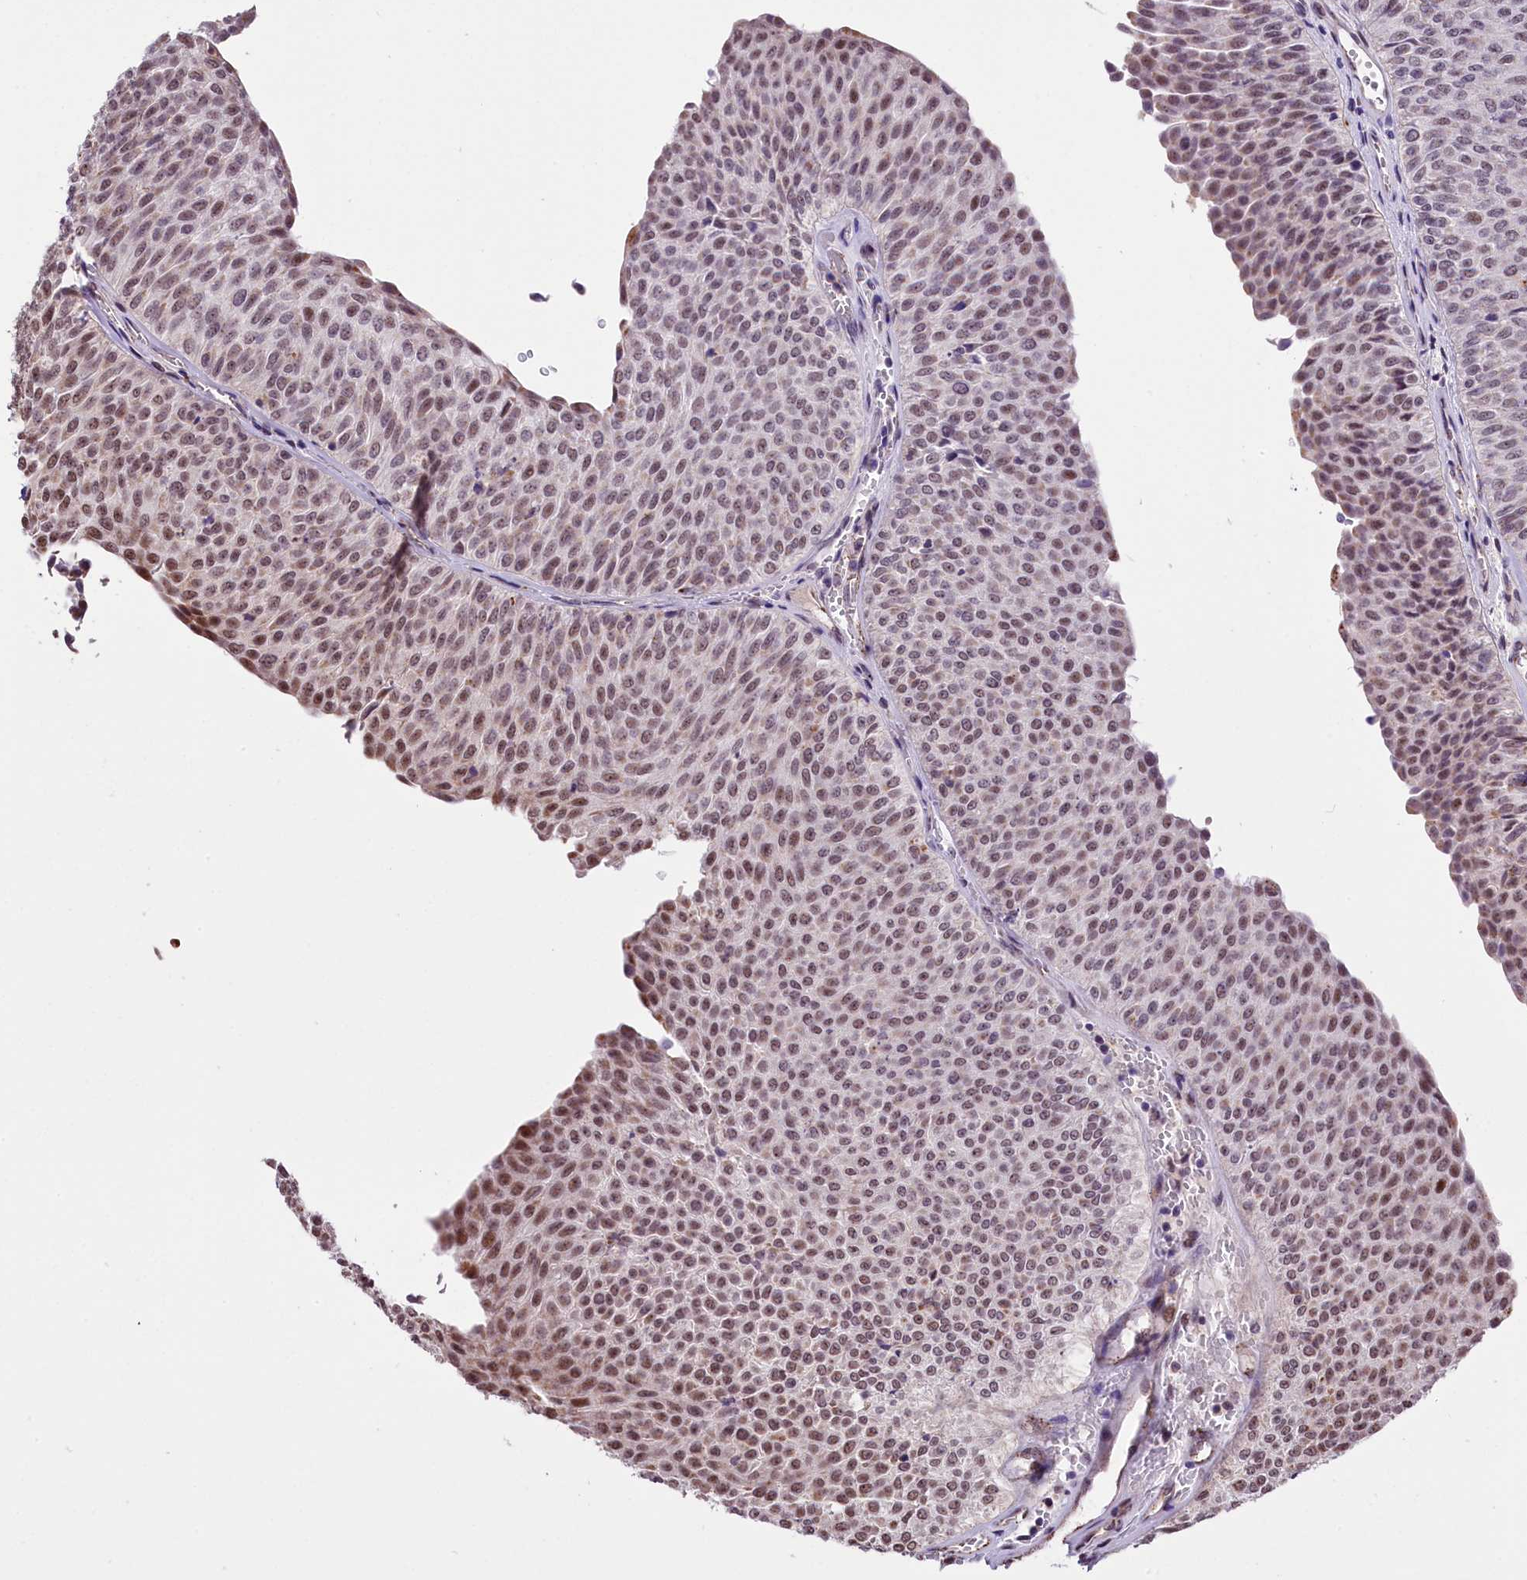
{"staining": {"intensity": "moderate", "quantity": "<25%", "location": "nuclear"}, "tissue": "urothelial cancer", "cell_type": "Tumor cells", "image_type": "cancer", "snomed": [{"axis": "morphology", "description": "Urothelial carcinoma, Low grade"}, {"axis": "topography", "description": "Urinary bladder"}], "caption": "Urothelial cancer stained for a protein (brown) exhibits moderate nuclear positive staining in about <25% of tumor cells.", "gene": "MRPL54", "patient": {"sex": "male", "age": 78}}